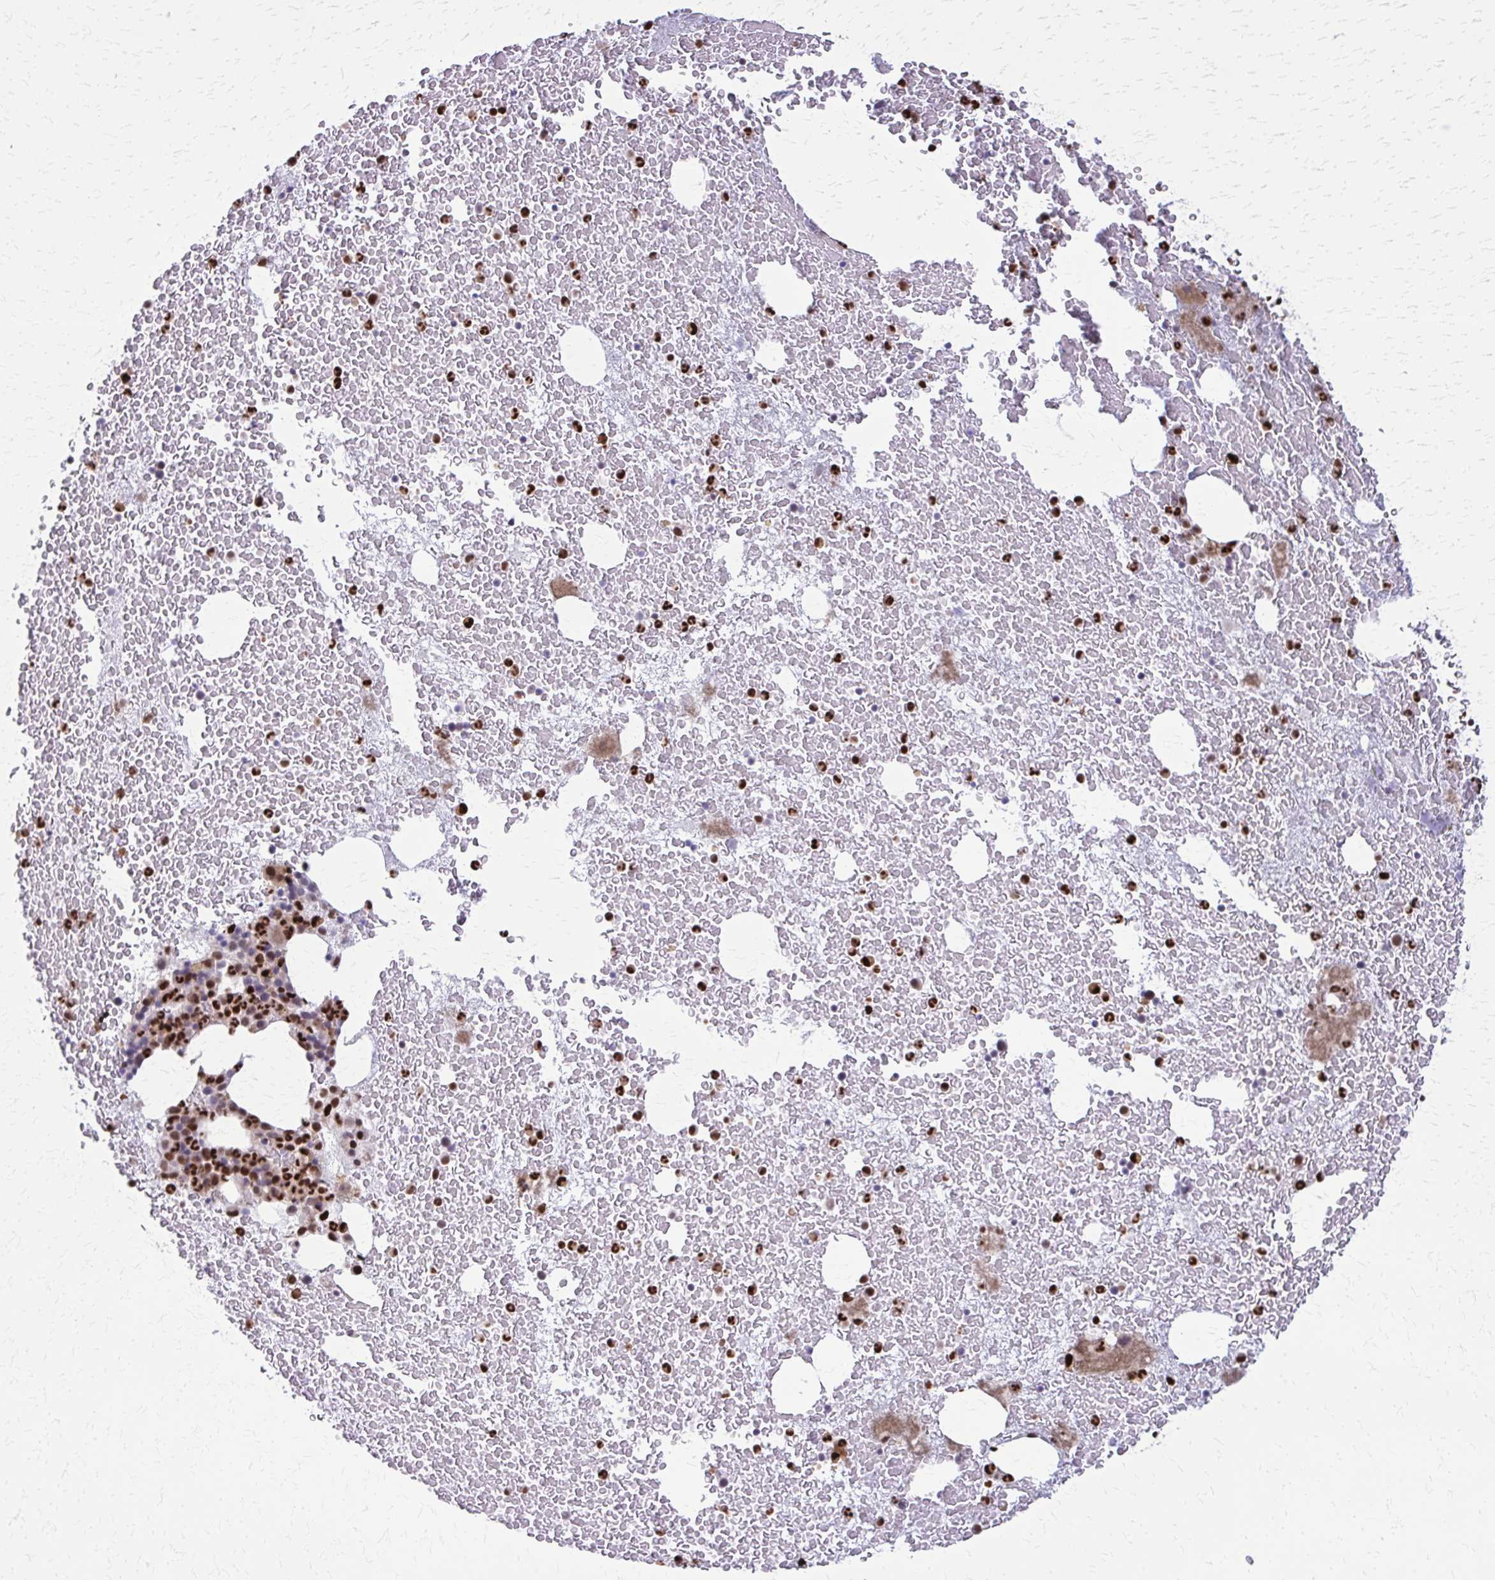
{"staining": {"intensity": "strong", "quantity": "25%-75%", "location": "cytoplasmic/membranous,nuclear"}, "tissue": "bone marrow", "cell_type": "Hematopoietic cells", "image_type": "normal", "snomed": [{"axis": "morphology", "description": "Normal tissue, NOS"}, {"axis": "topography", "description": "Bone marrow"}], "caption": "High-magnification brightfield microscopy of unremarkable bone marrow stained with DAB (3,3'-diaminobenzidine) (brown) and counterstained with hematoxylin (blue). hematopoietic cells exhibit strong cytoplasmic/membranous,nuclear expression is appreciated in about25%-75% of cells. Using DAB (brown) and hematoxylin (blue) stains, captured at high magnification using brightfield microscopy.", "gene": "ZNF559", "patient": {"sex": "female", "age": 73}}